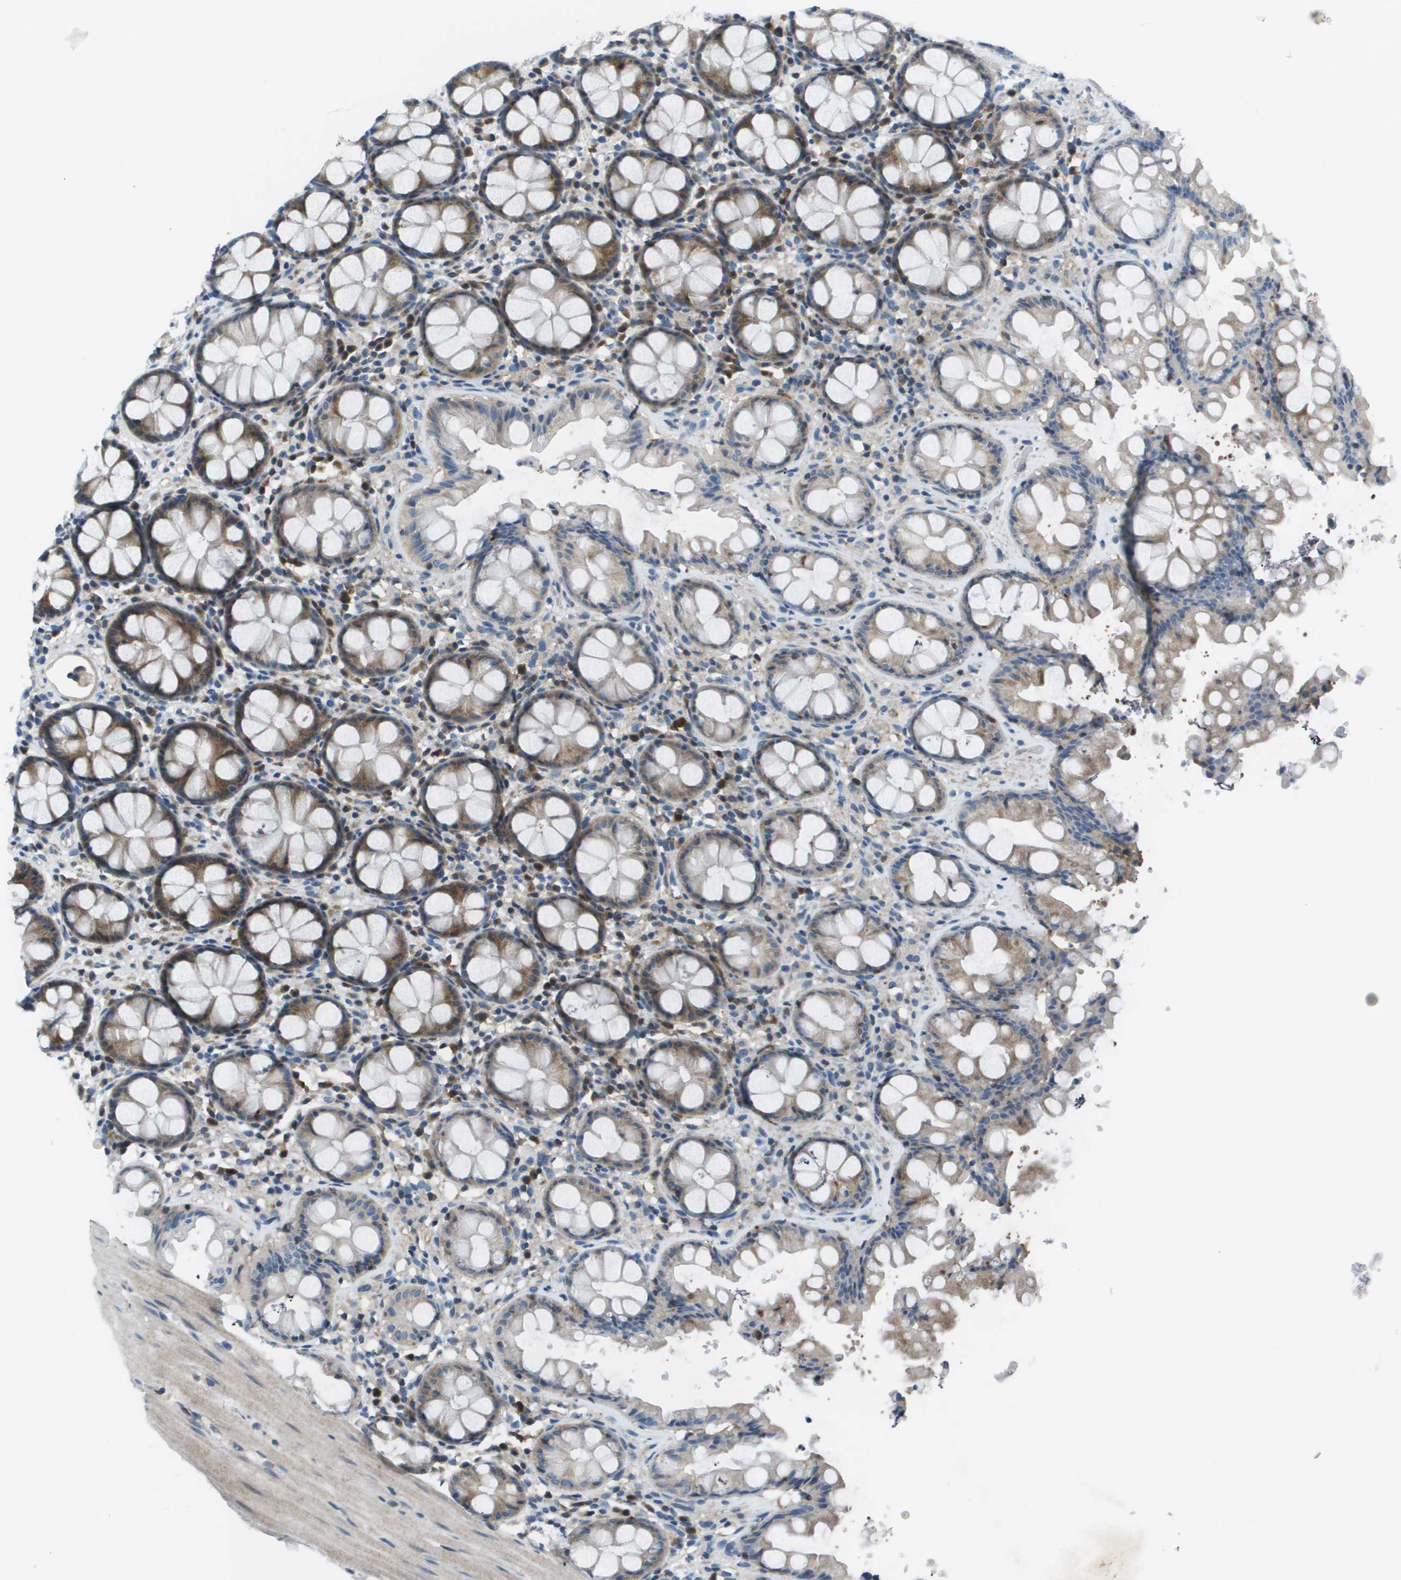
{"staining": {"intensity": "moderate", "quantity": "25%-75%", "location": "cytoplasmic/membranous"}, "tissue": "rectum", "cell_type": "Glandular cells", "image_type": "normal", "snomed": [{"axis": "morphology", "description": "Normal tissue, NOS"}, {"axis": "topography", "description": "Rectum"}], "caption": "Brown immunohistochemical staining in benign rectum displays moderate cytoplasmic/membranous expression in about 25%-75% of glandular cells. The protein is shown in brown color, while the nuclei are stained blue.", "gene": "STIP1", "patient": {"sex": "male", "age": 64}}